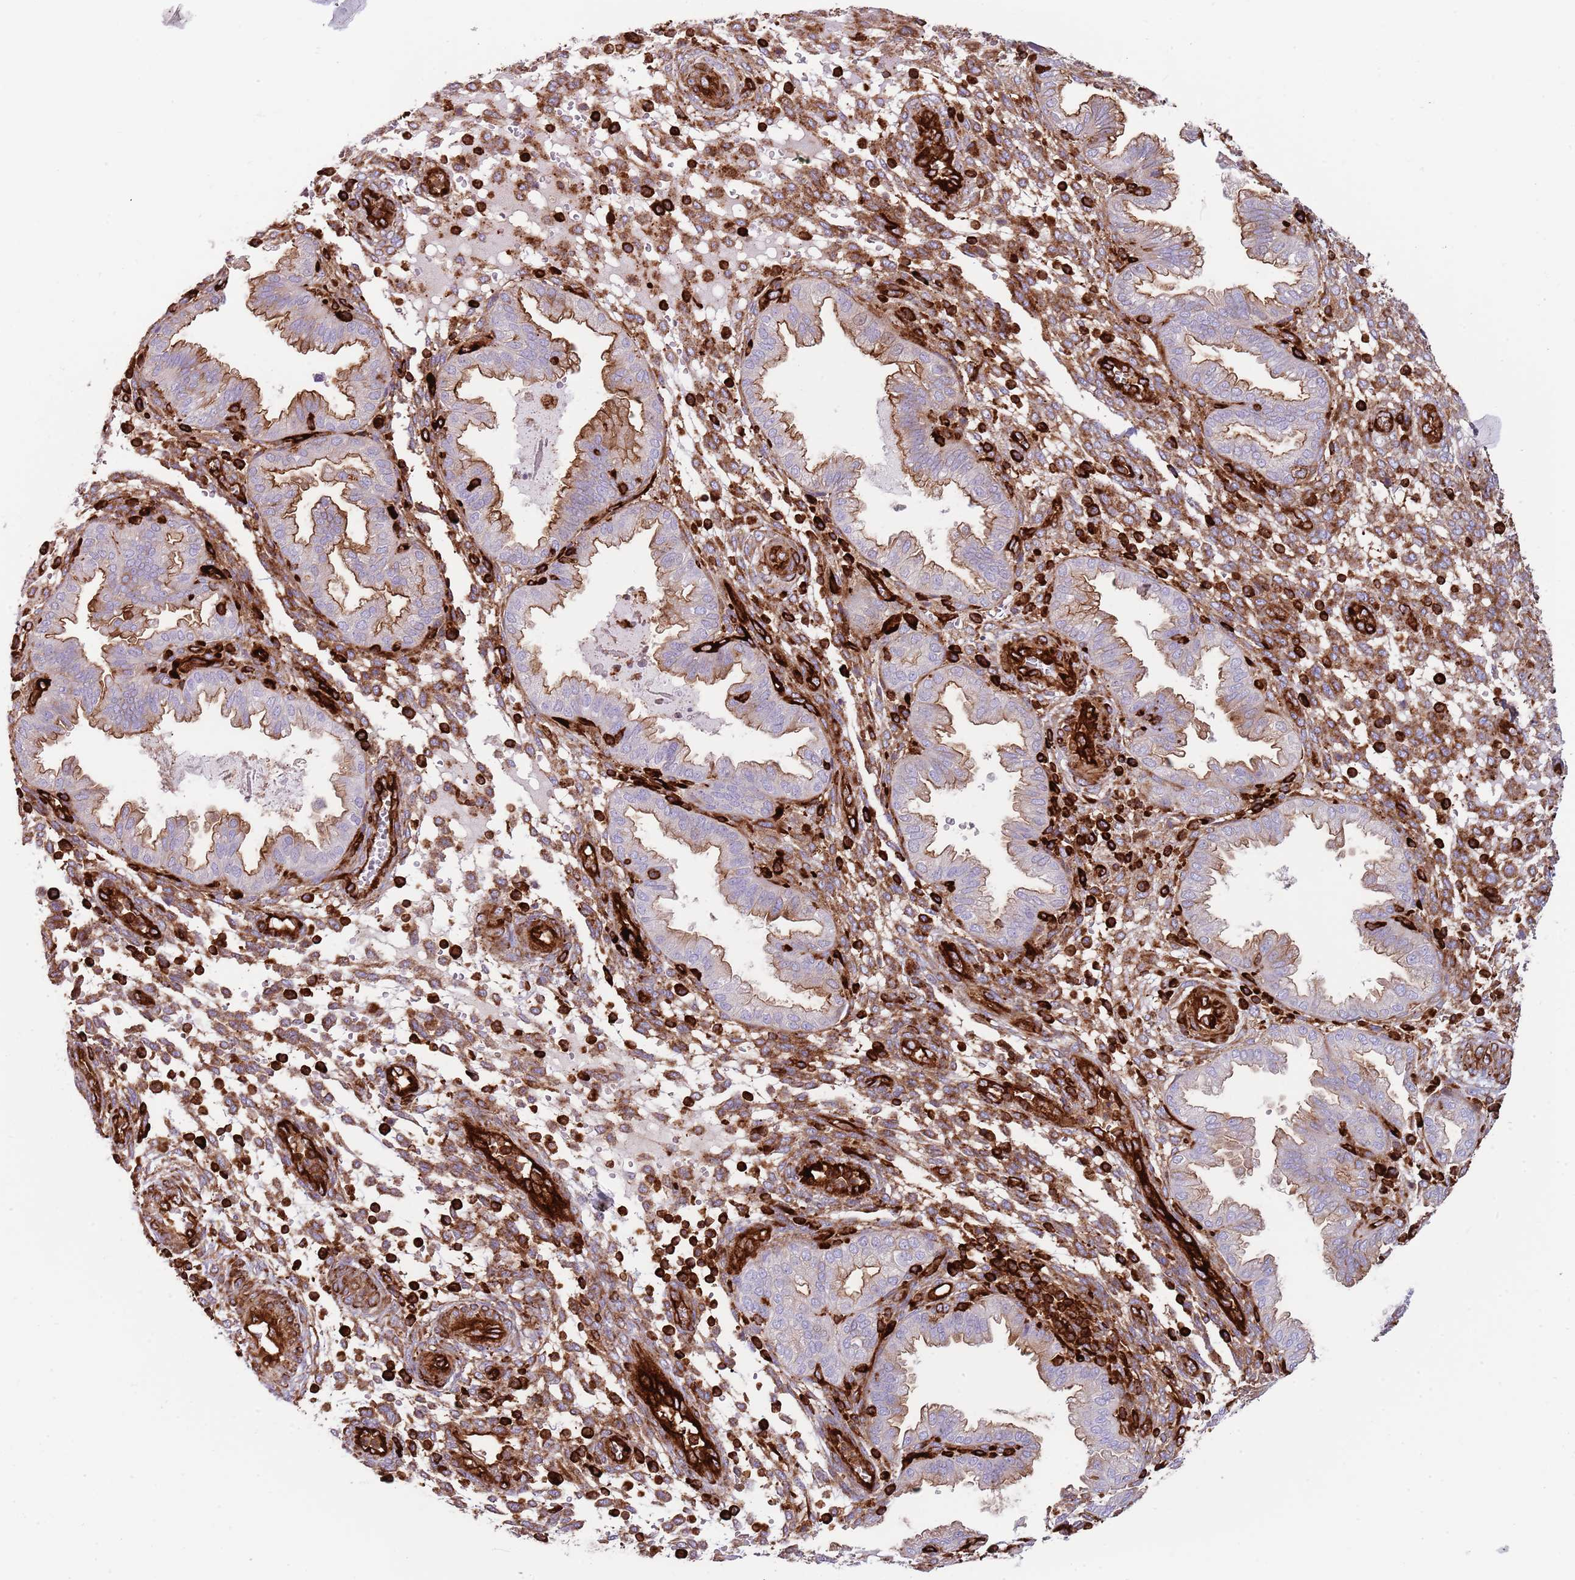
{"staining": {"intensity": "strong", "quantity": "25%-75%", "location": "cytoplasmic/membranous"}, "tissue": "endometrium", "cell_type": "Cells in endometrial stroma", "image_type": "normal", "snomed": [{"axis": "morphology", "description": "Normal tissue, NOS"}, {"axis": "topography", "description": "Endometrium"}], "caption": "Protein positivity by immunohistochemistry (IHC) reveals strong cytoplasmic/membranous positivity in about 25%-75% of cells in endometrial stroma in benign endometrium.", "gene": "KBTBD6", "patient": {"sex": "female", "age": 33}}